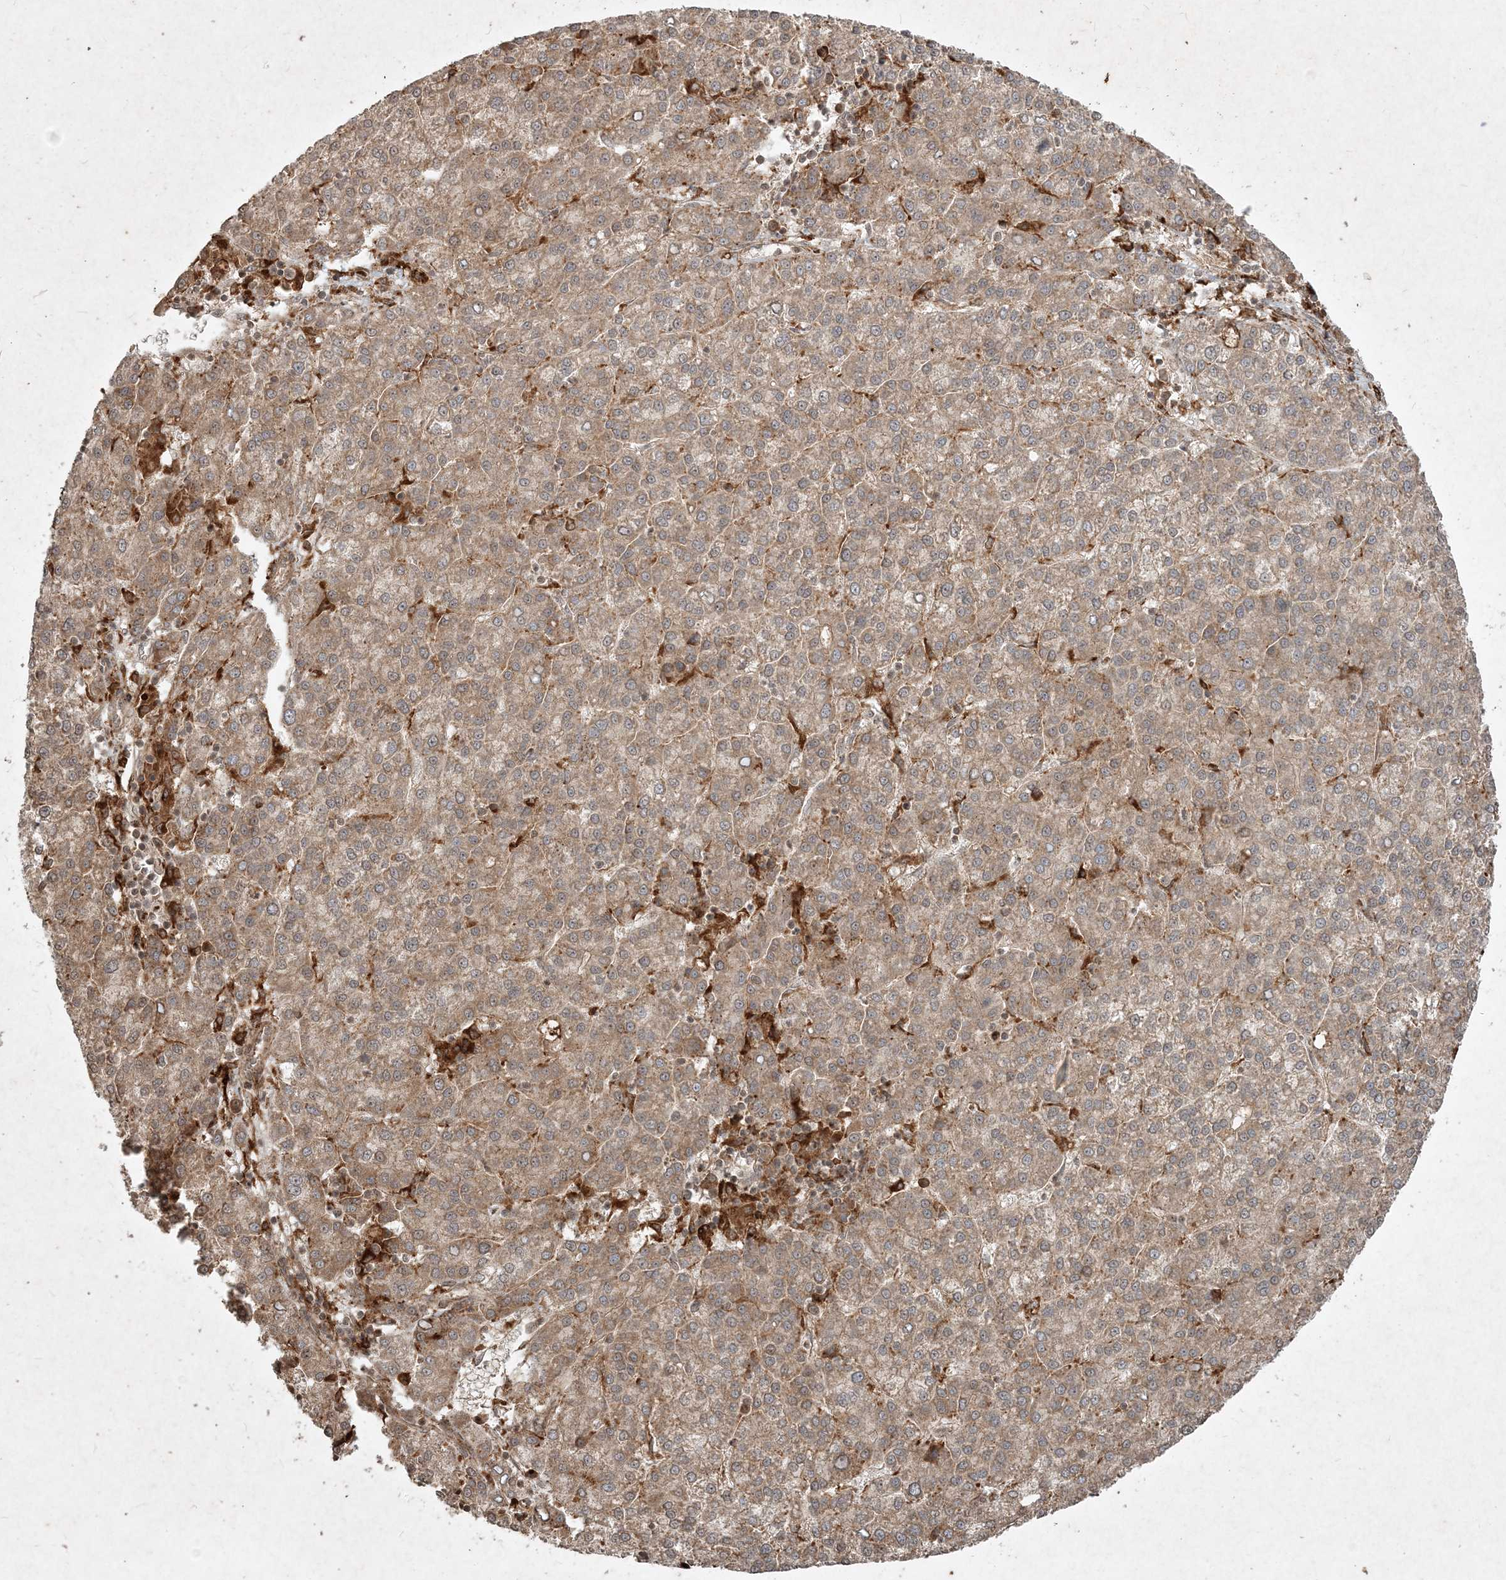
{"staining": {"intensity": "weak", "quantity": ">75%", "location": "cytoplasmic/membranous"}, "tissue": "liver cancer", "cell_type": "Tumor cells", "image_type": "cancer", "snomed": [{"axis": "morphology", "description": "Carcinoma, Hepatocellular, NOS"}, {"axis": "topography", "description": "Liver"}], "caption": "Immunohistochemistry (IHC) staining of hepatocellular carcinoma (liver), which demonstrates low levels of weak cytoplasmic/membranous positivity in approximately >75% of tumor cells indicating weak cytoplasmic/membranous protein expression. The staining was performed using DAB (brown) for protein detection and nuclei were counterstained in hematoxylin (blue).", "gene": "NARS1", "patient": {"sex": "female", "age": 58}}